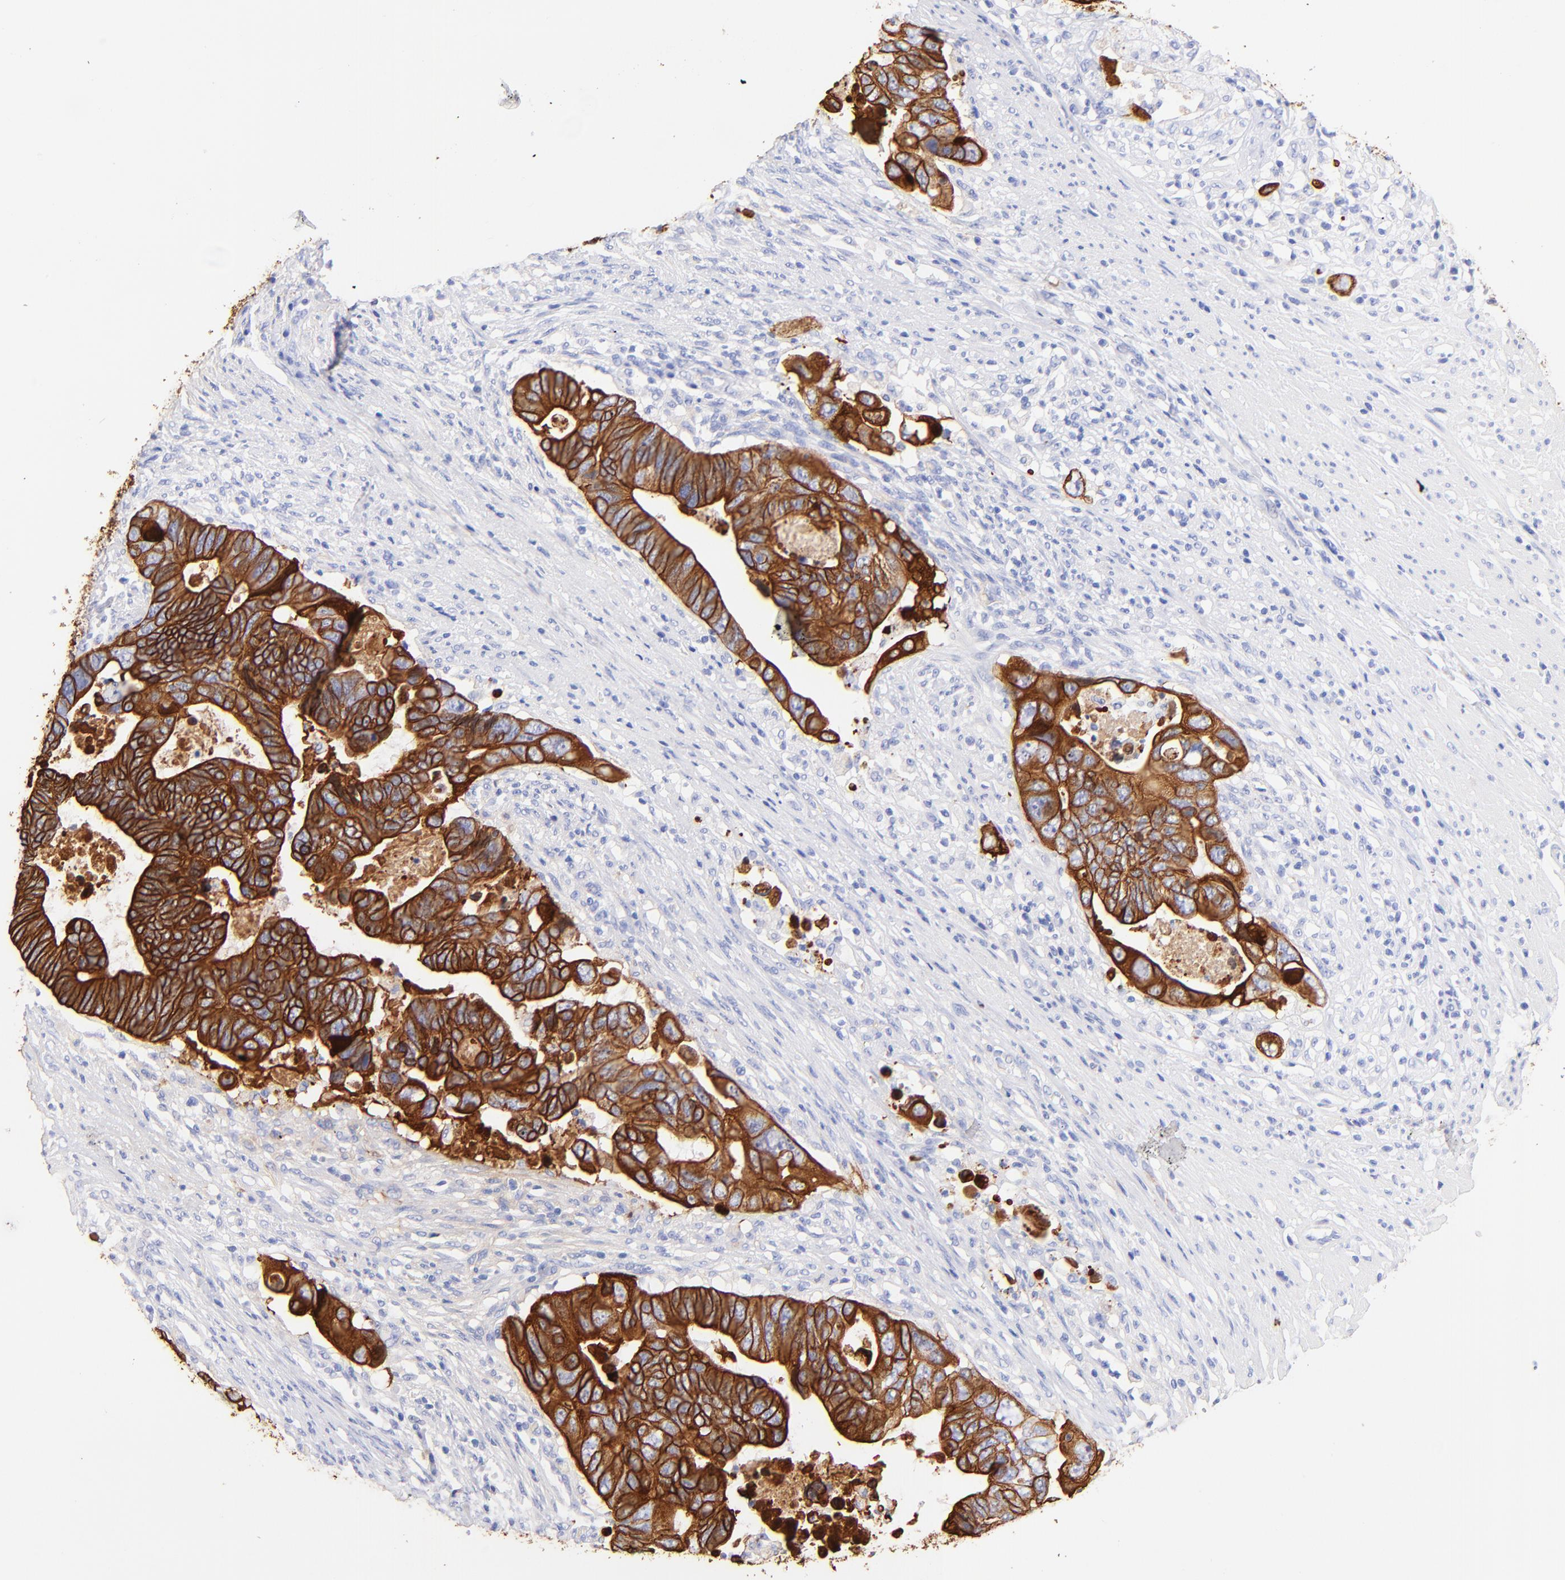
{"staining": {"intensity": "strong", "quantity": ">75%", "location": "cytoplasmic/membranous"}, "tissue": "colorectal cancer", "cell_type": "Tumor cells", "image_type": "cancer", "snomed": [{"axis": "morphology", "description": "Adenocarcinoma, NOS"}, {"axis": "topography", "description": "Rectum"}], "caption": "DAB (3,3'-diaminobenzidine) immunohistochemical staining of adenocarcinoma (colorectal) demonstrates strong cytoplasmic/membranous protein positivity in approximately >75% of tumor cells.", "gene": "KRT19", "patient": {"sex": "male", "age": 53}}